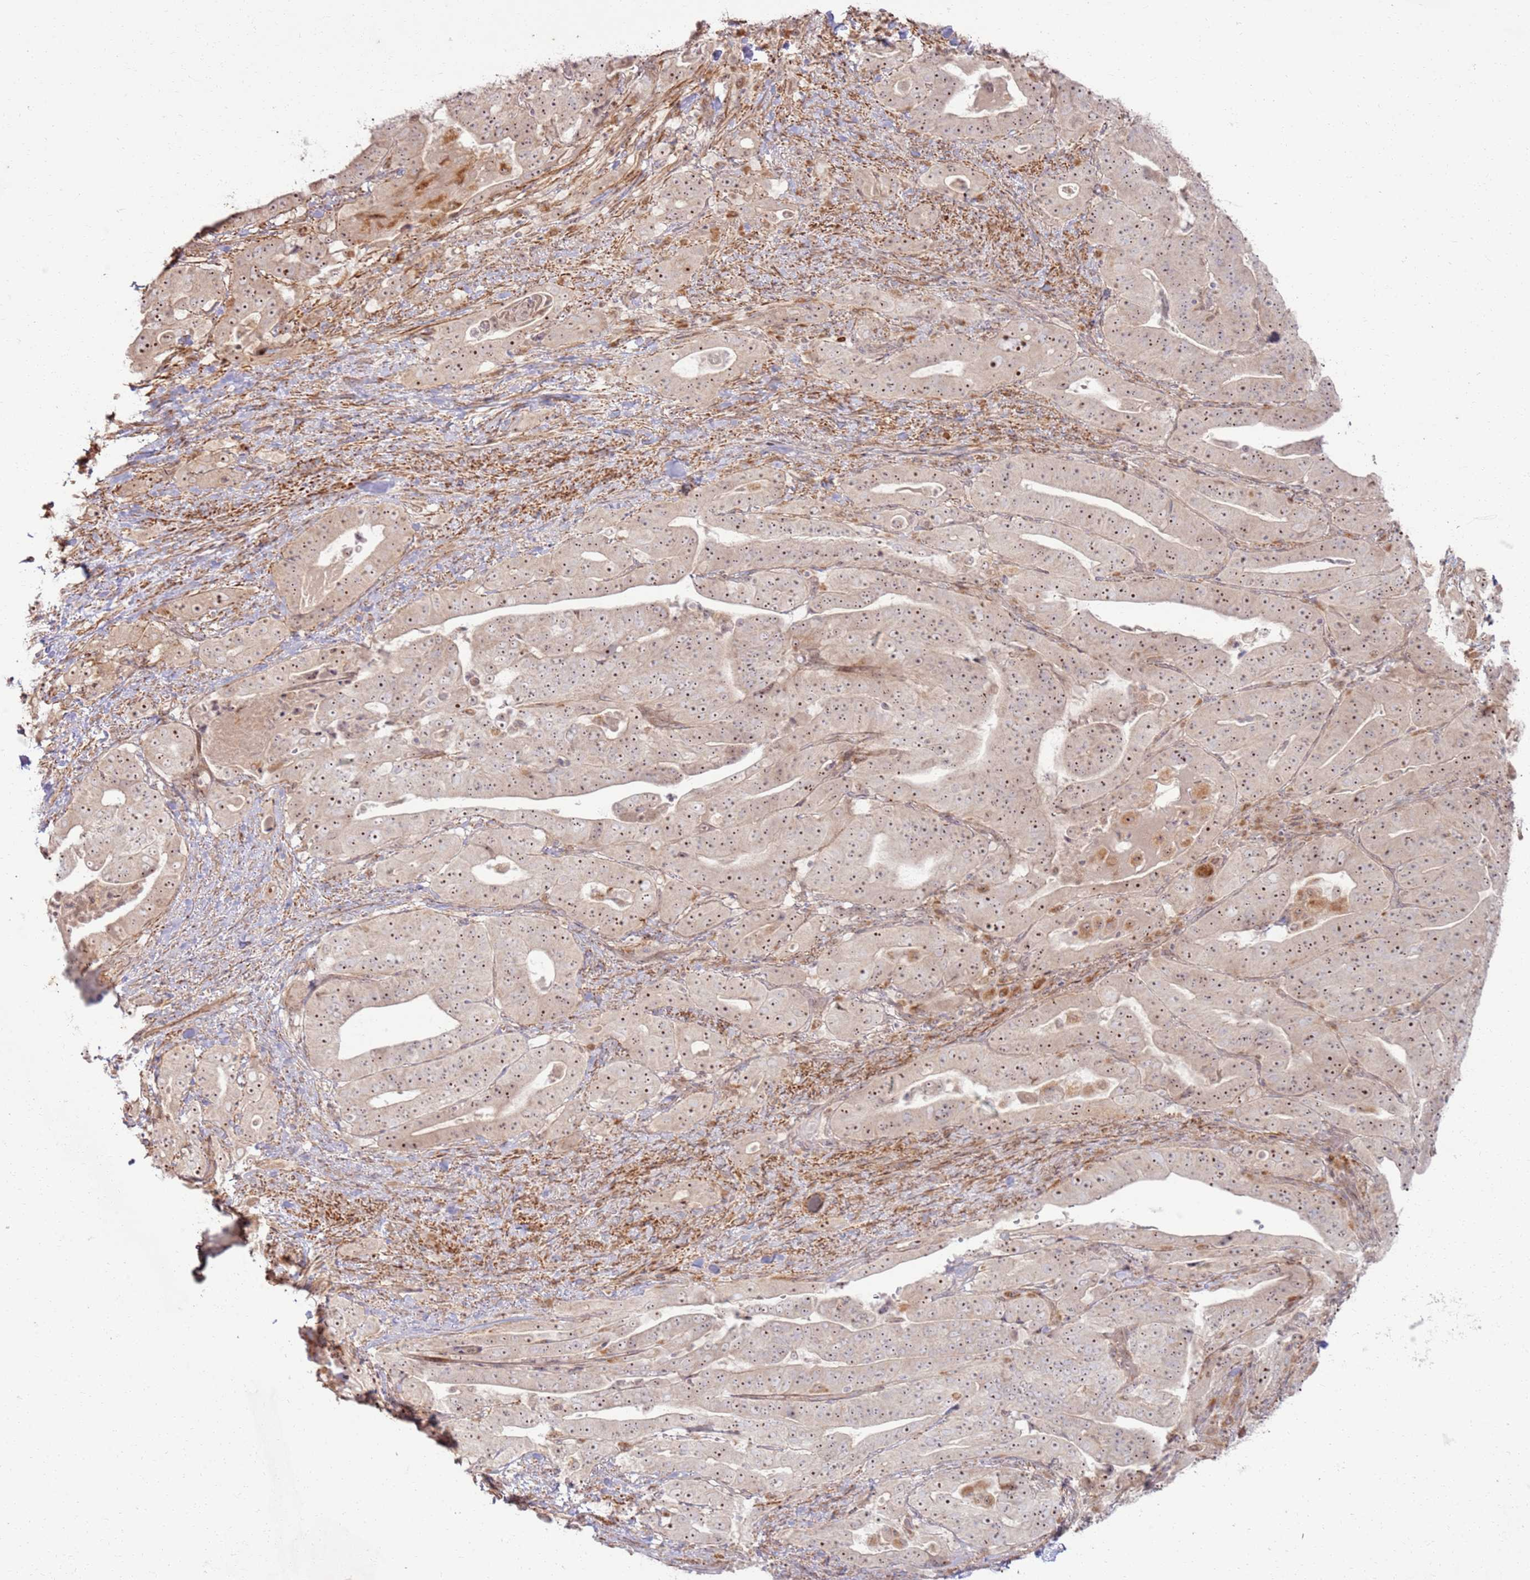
{"staining": {"intensity": "moderate", "quantity": ">75%", "location": "nuclear"}, "tissue": "stomach cancer", "cell_type": "Tumor cells", "image_type": "cancer", "snomed": [{"axis": "morphology", "description": "Adenocarcinoma, NOS"}, {"axis": "topography", "description": "Stomach"}], "caption": "Human adenocarcinoma (stomach) stained with a protein marker demonstrates moderate staining in tumor cells.", "gene": "CNPY1", "patient": {"sex": "male", "age": 48}}